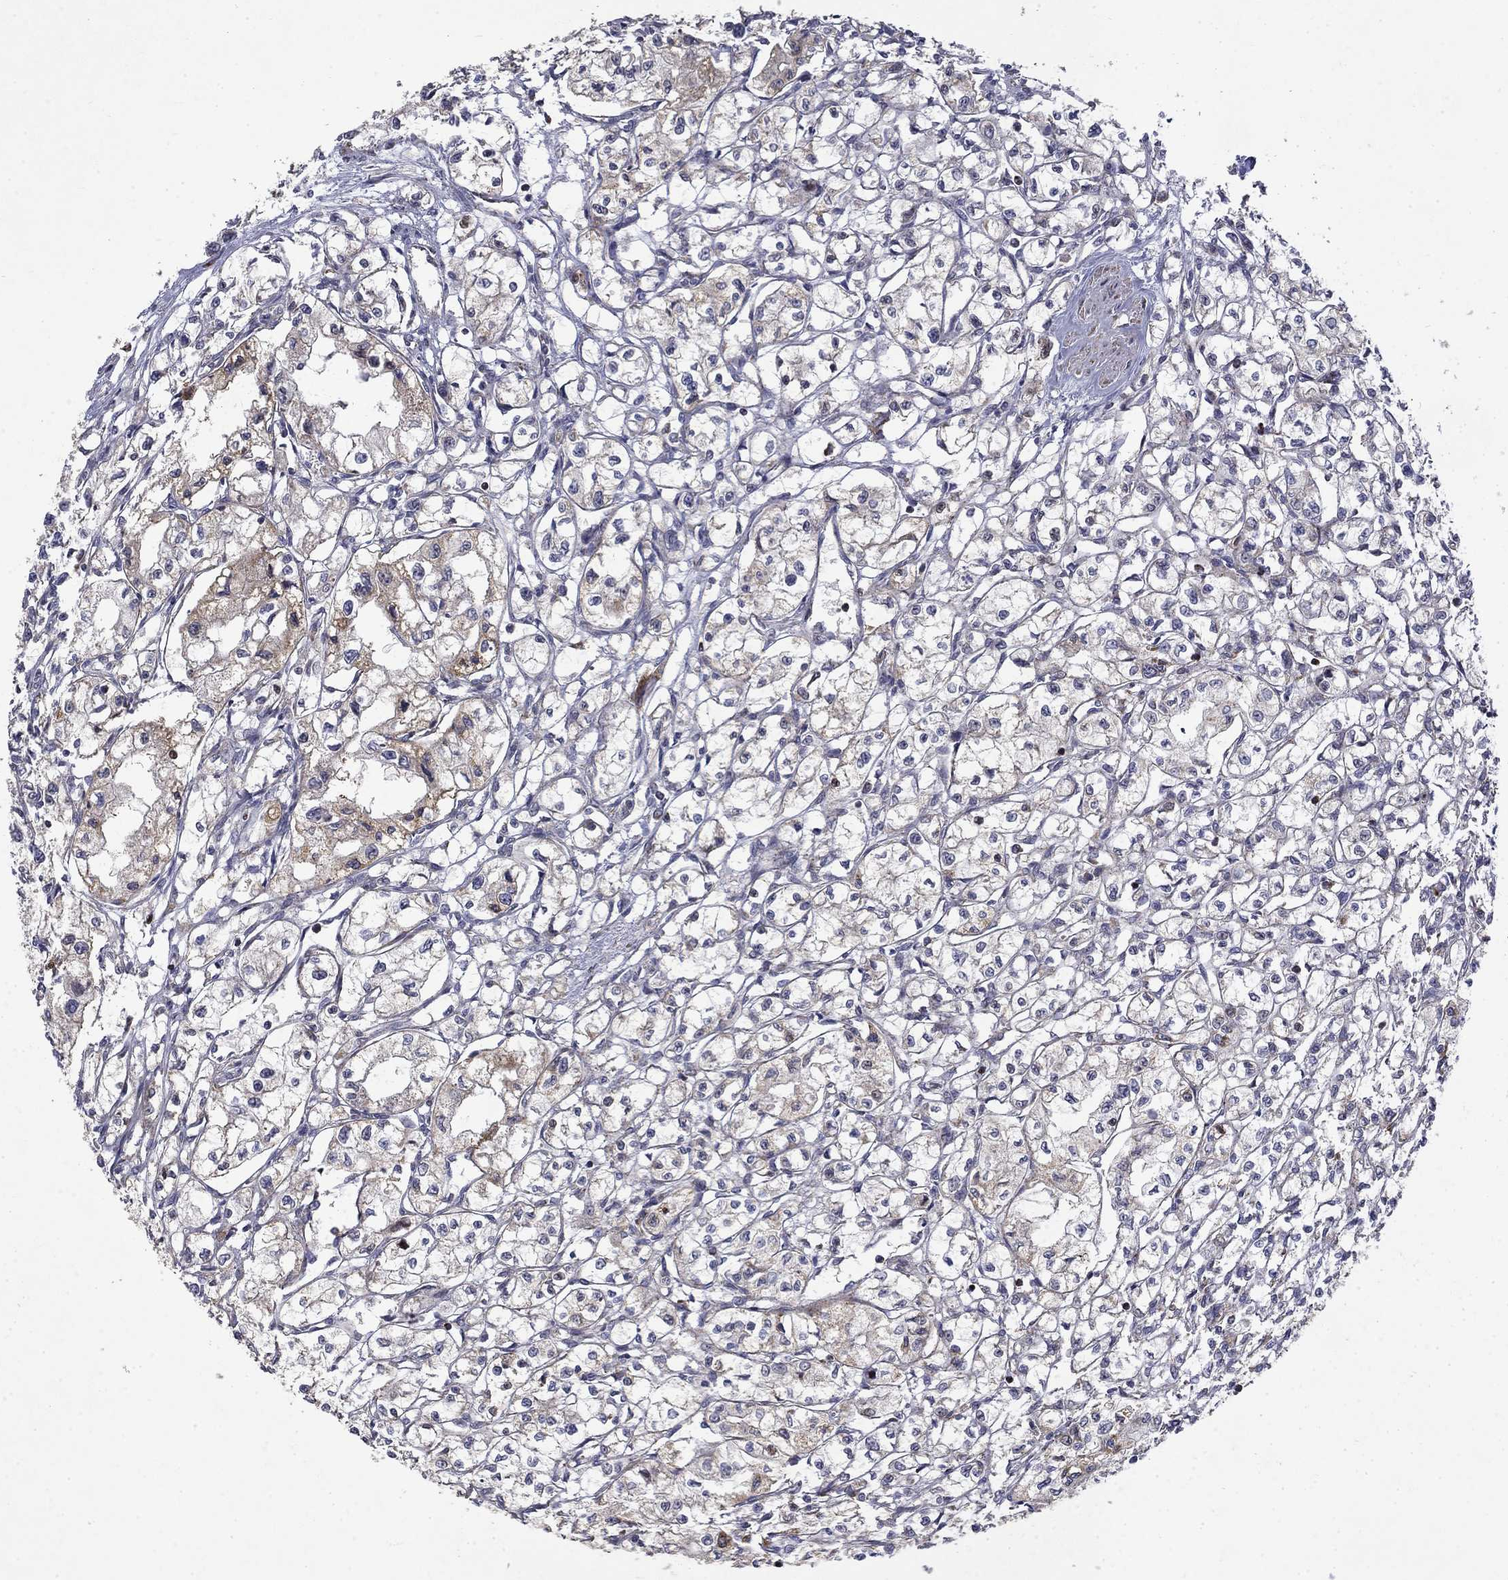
{"staining": {"intensity": "negative", "quantity": "none", "location": "none"}, "tissue": "renal cancer", "cell_type": "Tumor cells", "image_type": "cancer", "snomed": [{"axis": "morphology", "description": "Adenocarcinoma, NOS"}, {"axis": "topography", "description": "Kidney"}], "caption": "High power microscopy micrograph of an immunohistochemistry (IHC) image of adenocarcinoma (renal), revealing no significant positivity in tumor cells.", "gene": "PCBP3", "patient": {"sex": "male", "age": 56}}